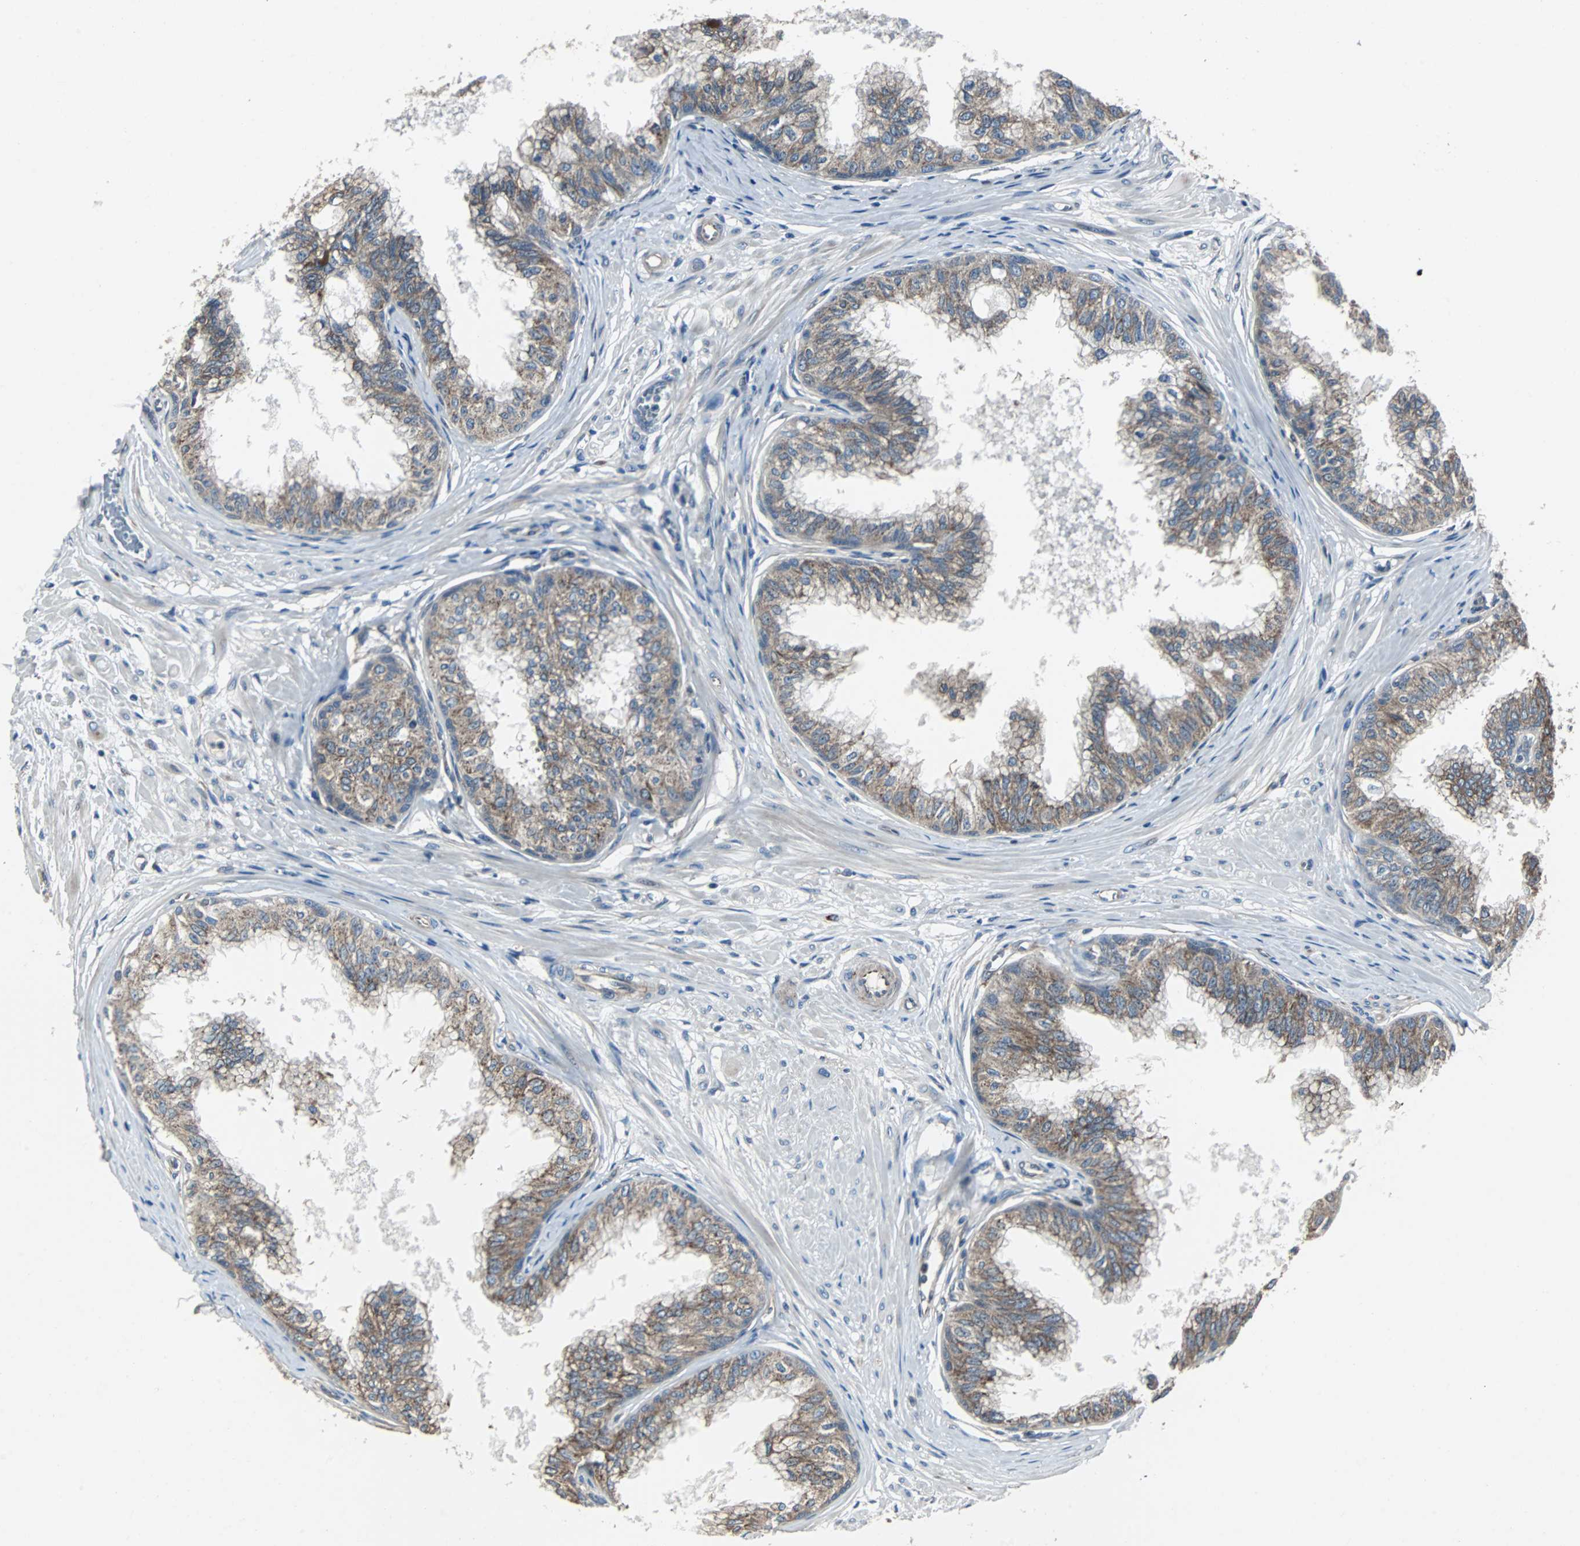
{"staining": {"intensity": "weak", "quantity": ">75%", "location": "cytoplasmic/membranous"}, "tissue": "prostate", "cell_type": "Glandular cells", "image_type": "normal", "snomed": [{"axis": "morphology", "description": "Normal tissue, NOS"}, {"axis": "topography", "description": "Prostate"}, {"axis": "topography", "description": "Seminal veicle"}], "caption": "Human prostate stained with a brown dye shows weak cytoplasmic/membranous positive expression in about >75% of glandular cells.", "gene": "CHP1", "patient": {"sex": "male", "age": 60}}